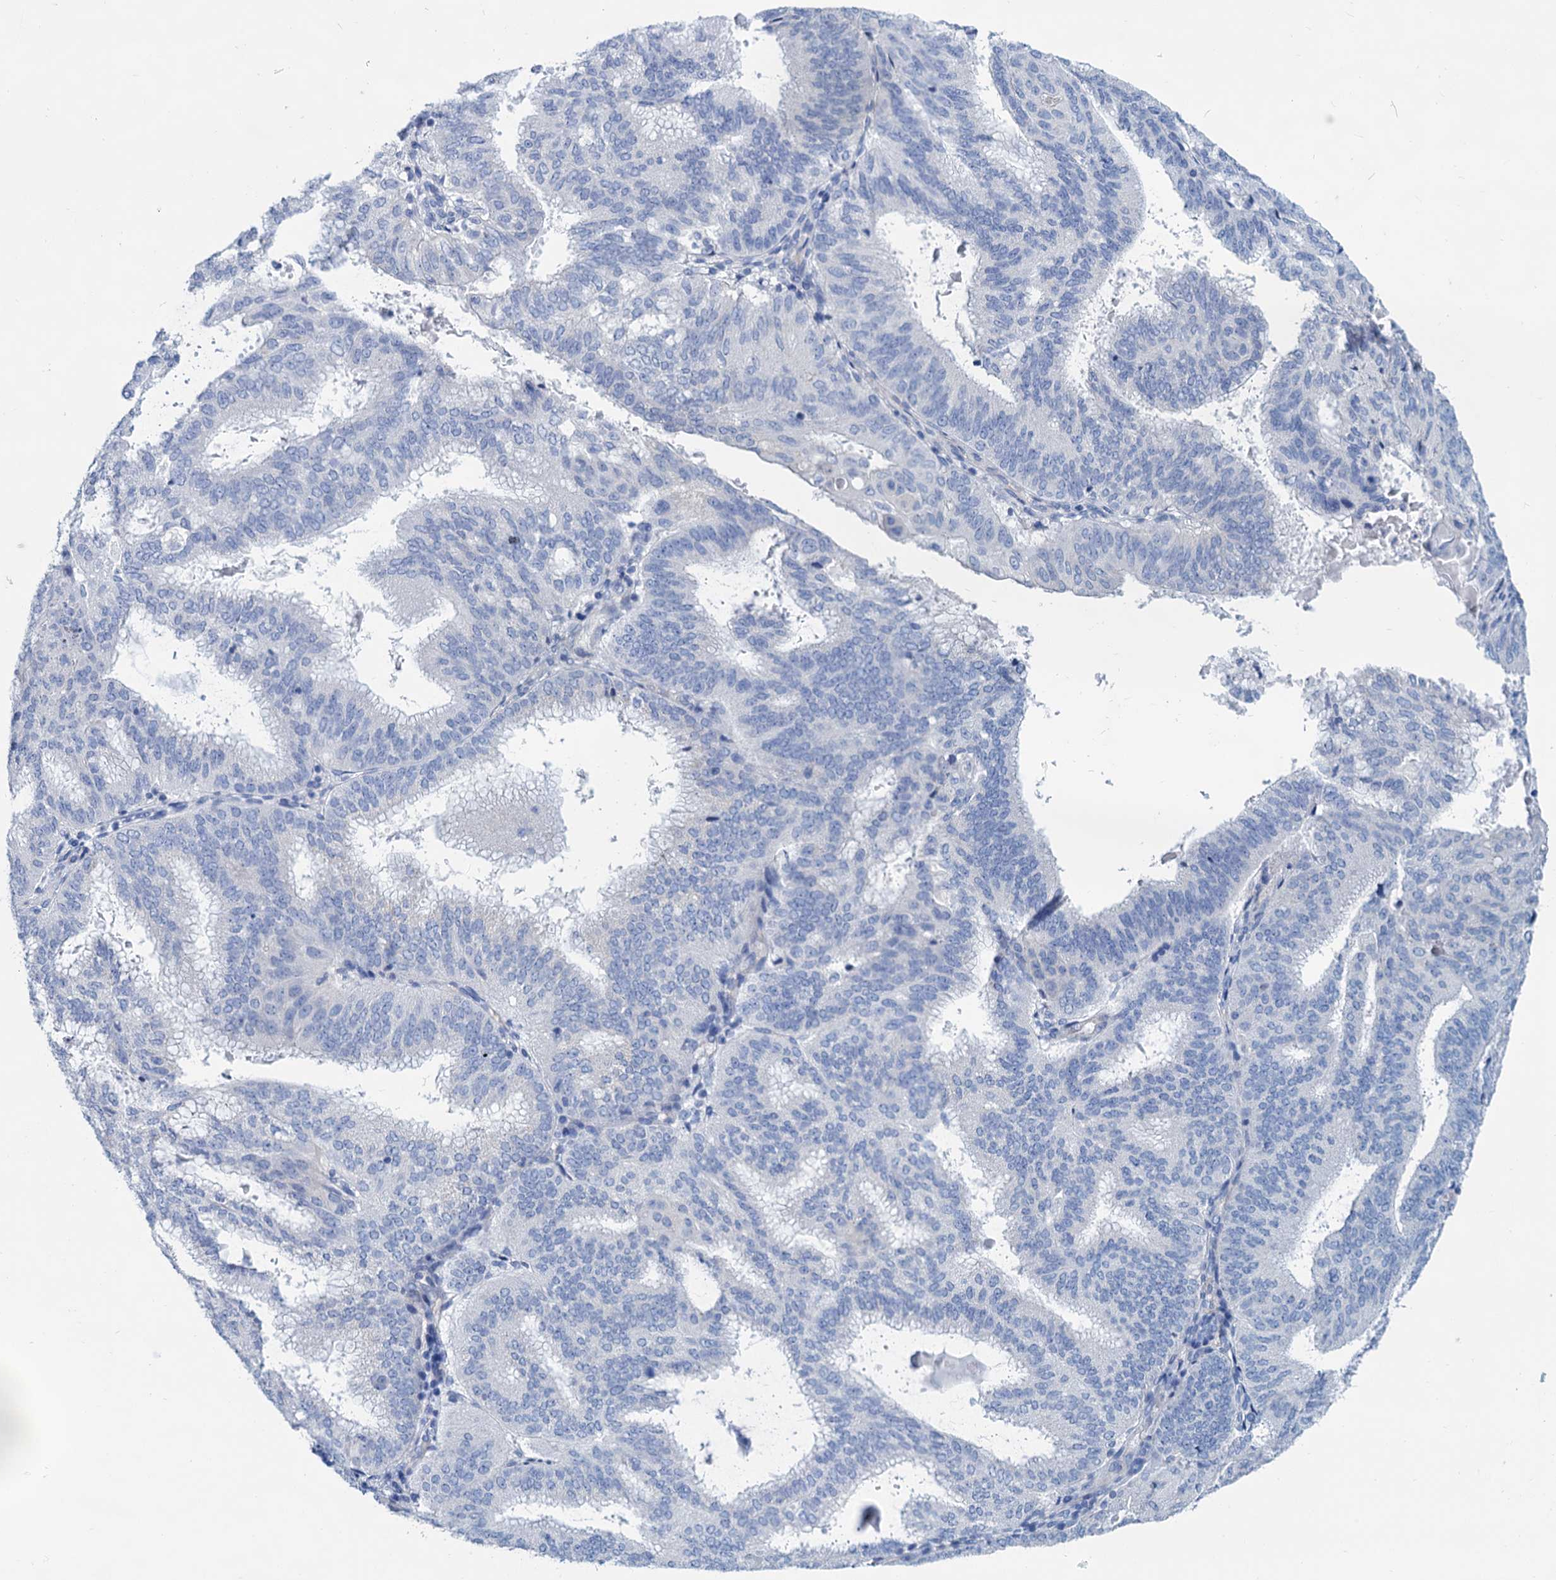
{"staining": {"intensity": "negative", "quantity": "none", "location": "none"}, "tissue": "endometrial cancer", "cell_type": "Tumor cells", "image_type": "cancer", "snomed": [{"axis": "morphology", "description": "Adenocarcinoma, NOS"}, {"axis": "topography", "description": "Endometrium"}], "caption": "Immunohistochemistry of human endometrial cancer shows no expression in tumor cells.", "gene": "SLC1A3", "patient": {"sex": "female", "age": 49}}